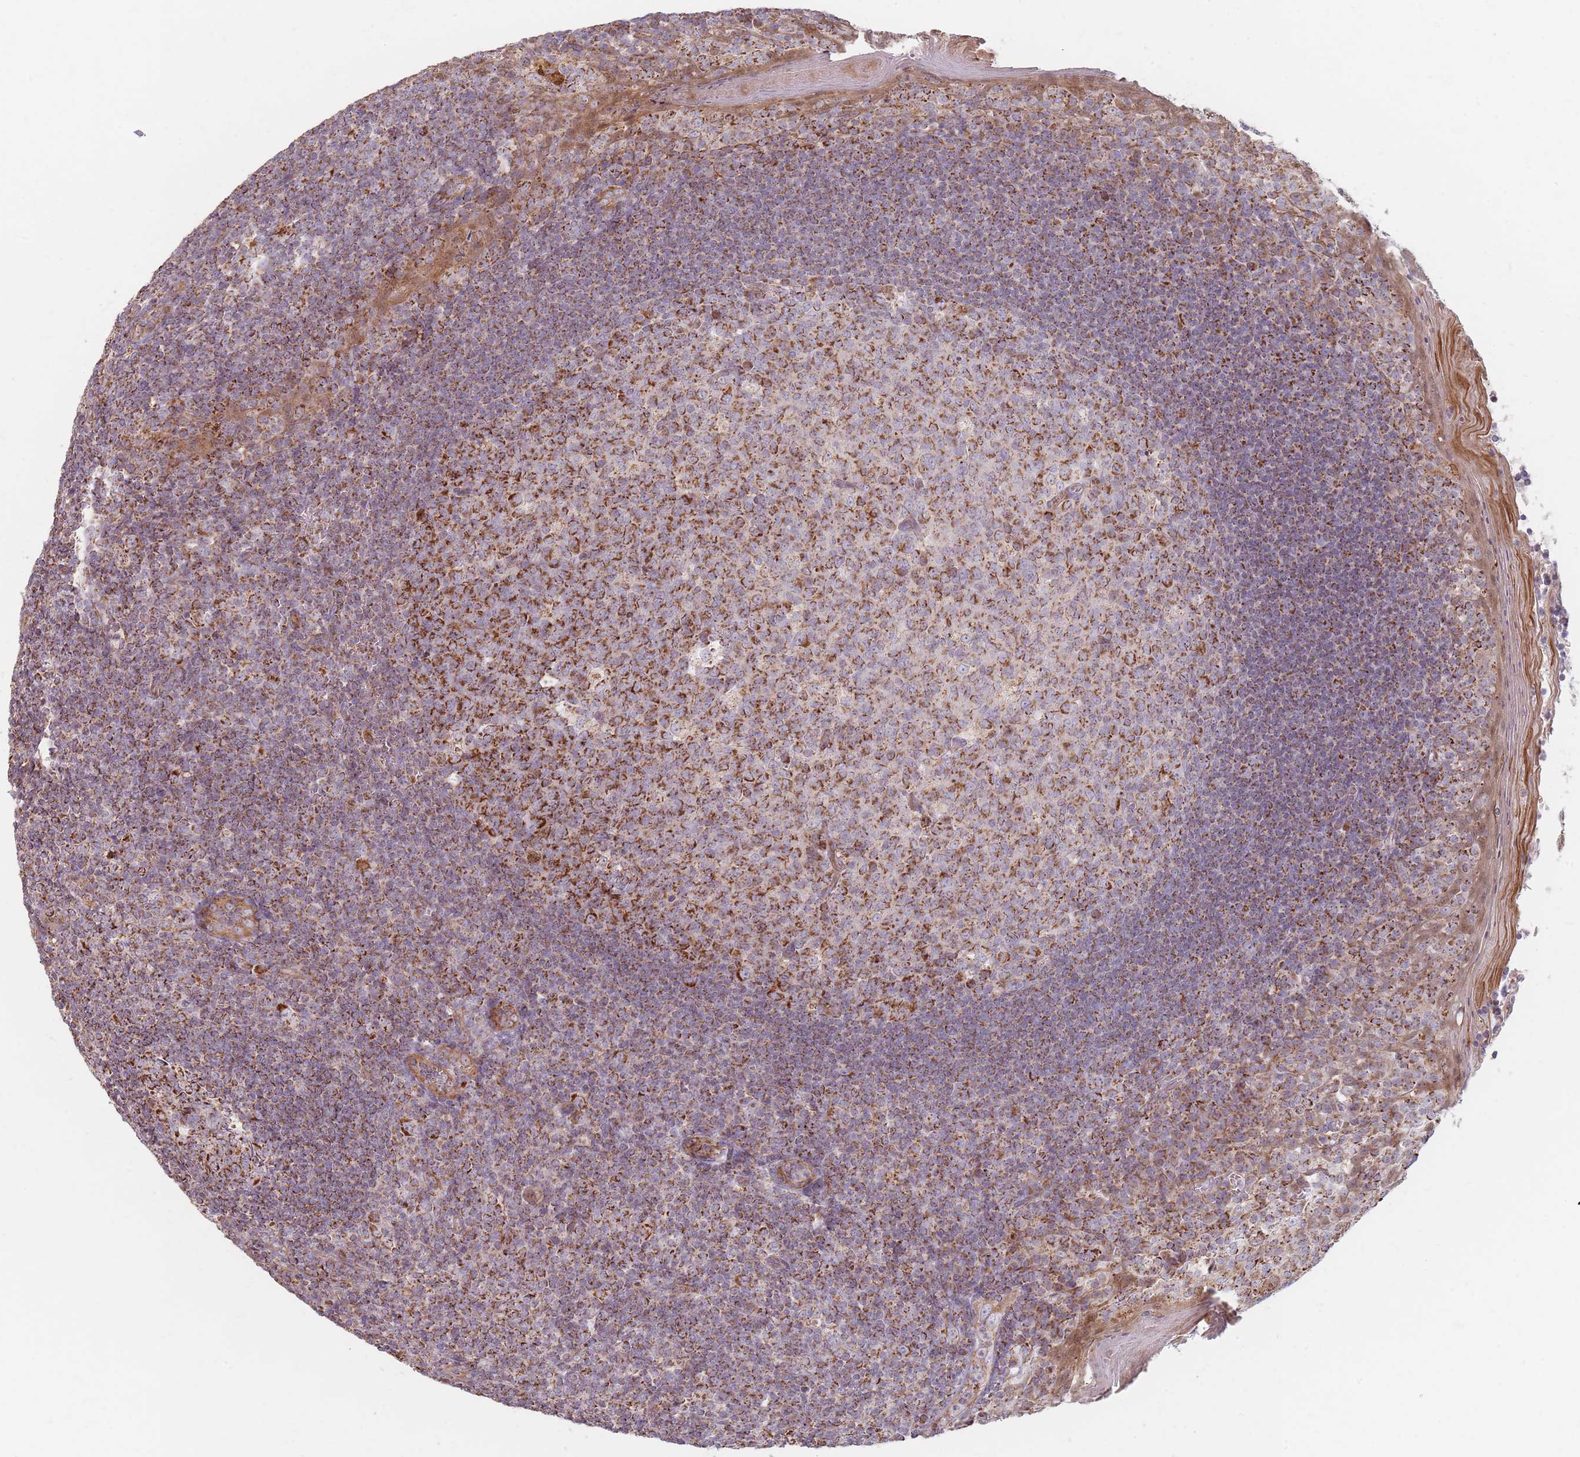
{"staining": {"intensity": "strong", "quantity": "25%-75%", "location": "cytoplasmic/membranous"}, "tissue": "tonsil", "cell_type": "Germinal center cells", "image_type": "normal", "snomed": [{"axis": "morphology", "description": "Normal tissue, NOS"}, {"axis": "topography", "description": "Tonsil"}], "caption": "Protein expression analysis of benign human tonsil reveals strong cytoplasmic/membranous staining in about 25%-75% of germinal center cells. Using DAB (brown) and hematoxylin (blue) stains, captured at high magnification using brightfield microscopy.", "gene": "ESRP2", "patient": {"sex": "male", "age": 27}}